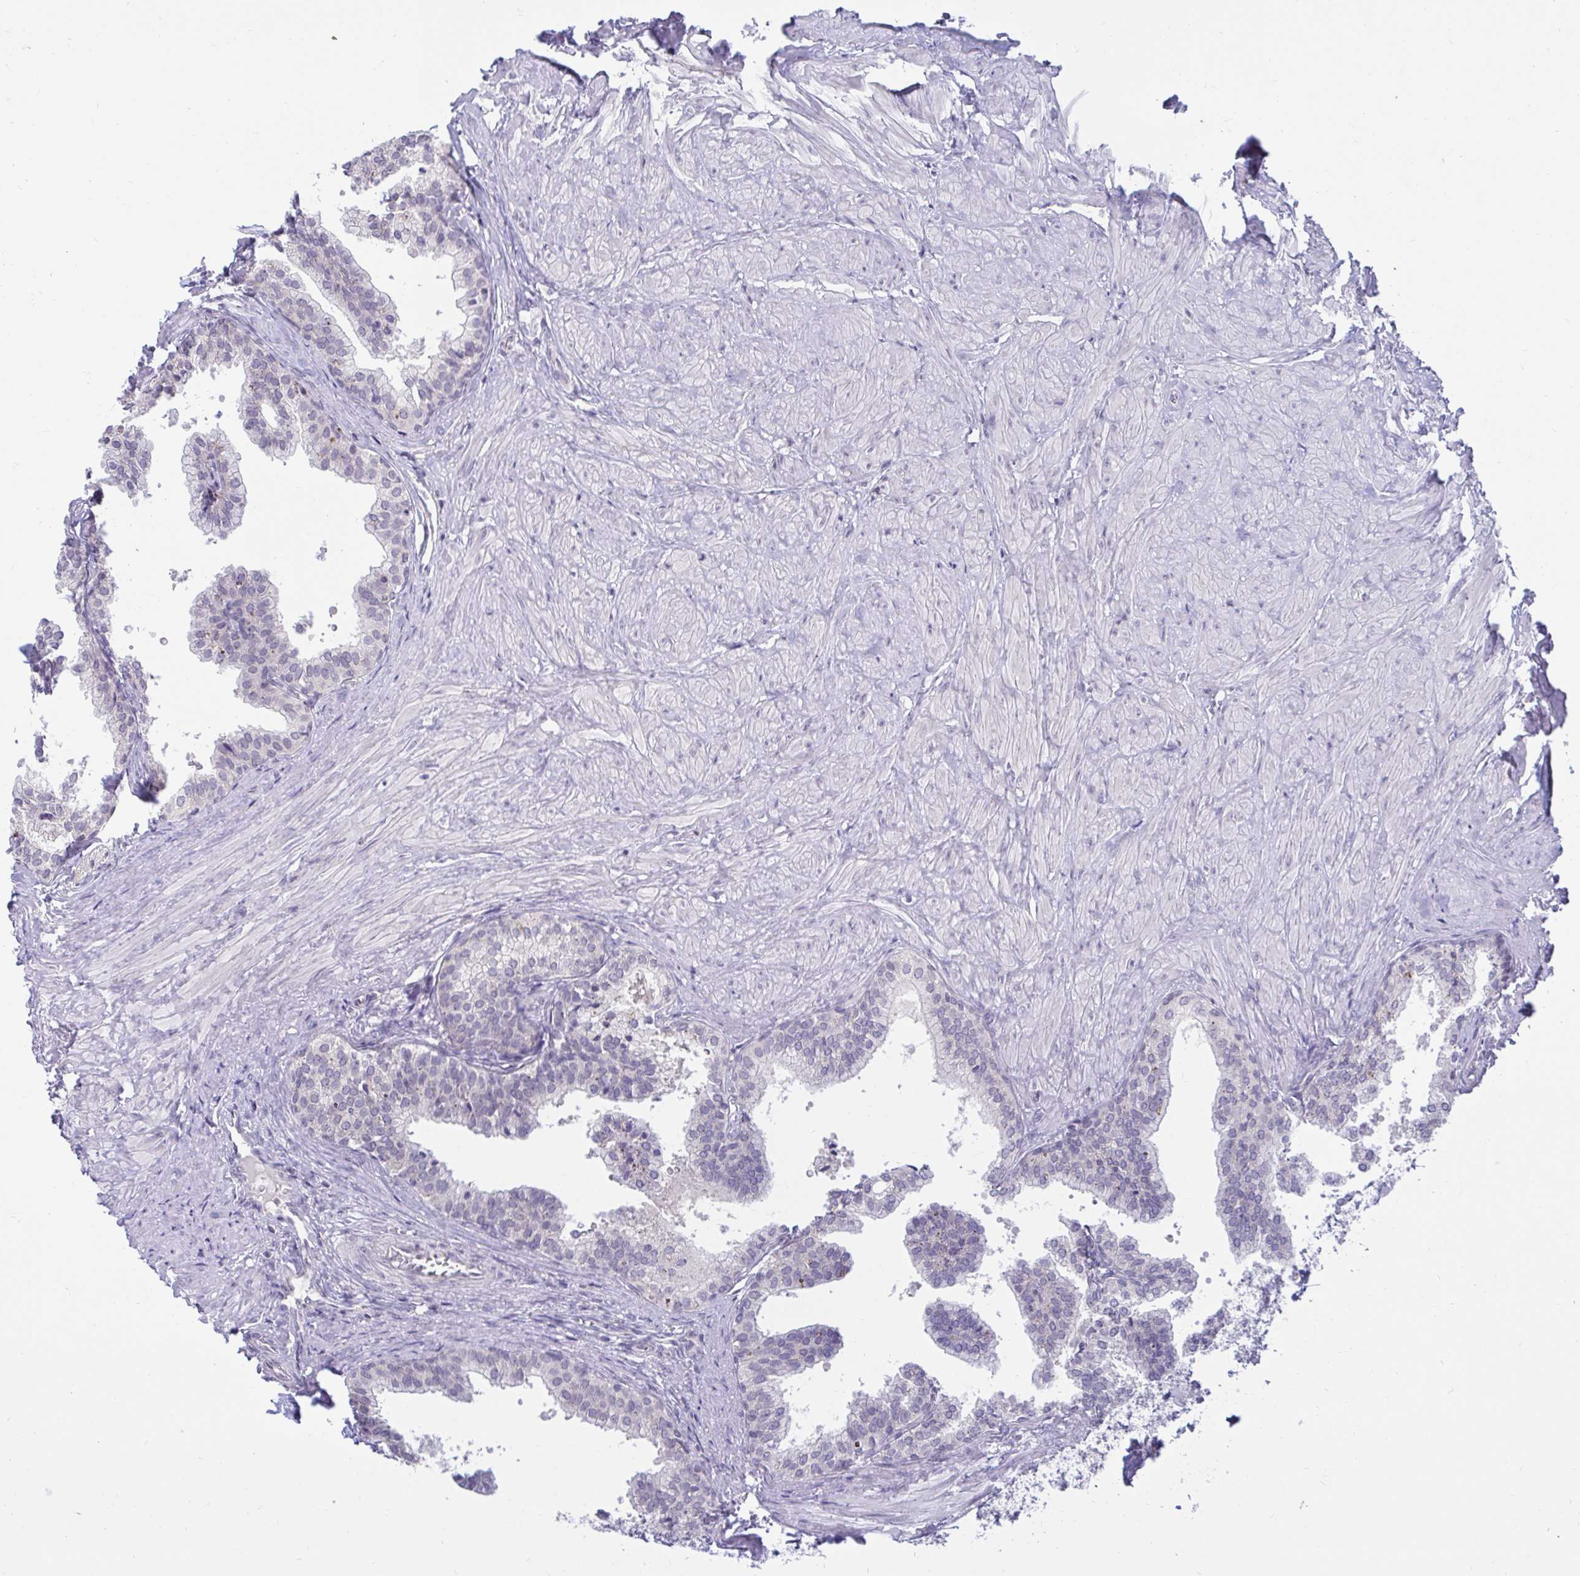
{"staining": {"intensity": "negative", "quantity": "none", "location": "none"}, "tissue": "prostate", "cell_type": "Glandular cells", "image_type": "normal", "snomed": [{"axis": "morphology", "description": "Normal tissue, NOS"}, {"axis": "topography", "description": "Prostate"}, {"axis": "topography", "description": "Peripheral nerve tissue"}], "caption": "The immunohistochemistry histopathology image has no significant staining in glandular cells of prostate.", "gene": "ARPP19", "patient": {"sex": "male", "age": 55}}